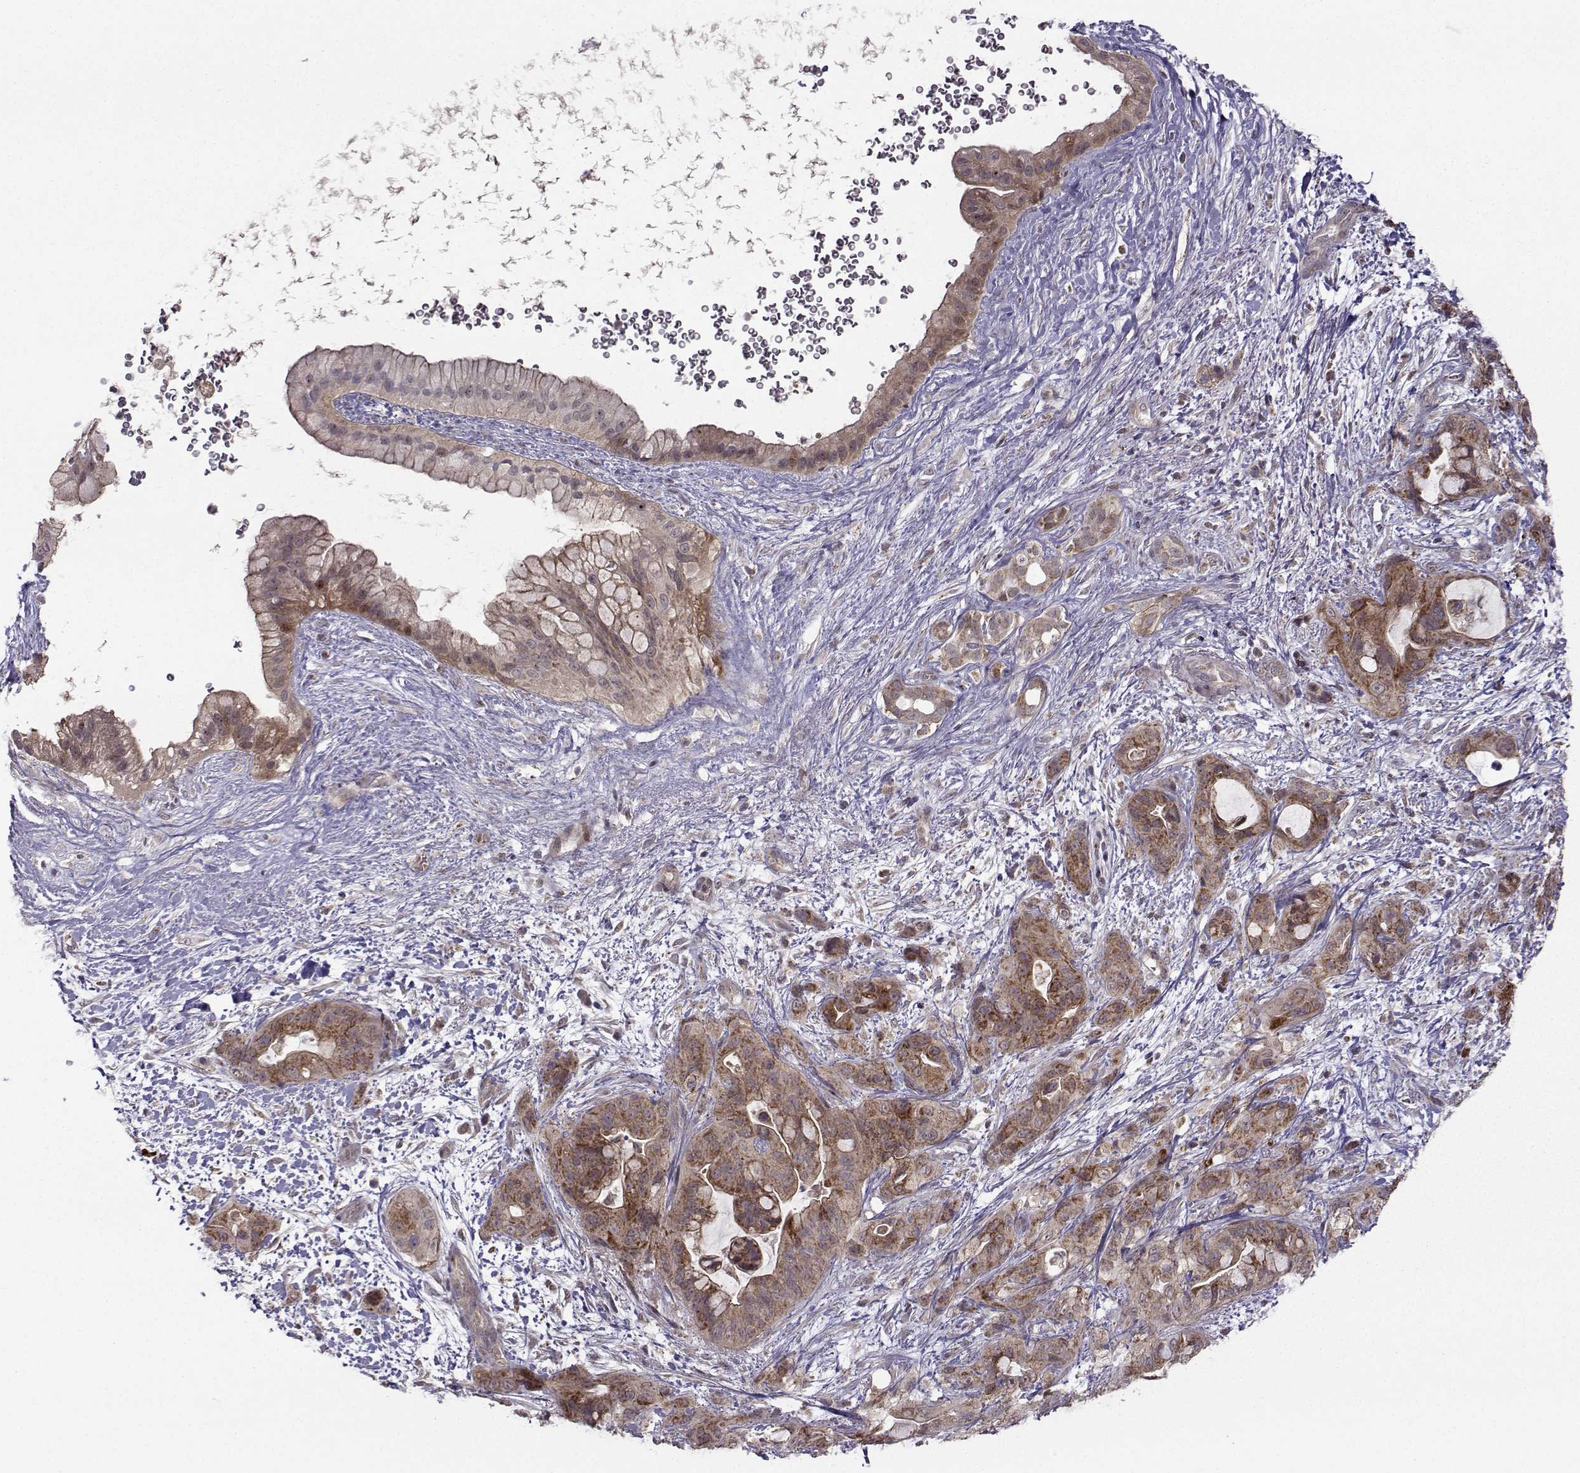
{"staining": {"intensity": "moderate", "quantity": ">75%", "location": "cytoplasmic/membranous"}, "tissue": "pancreatic cancer", "cell_type": "Tumor cells", "image_type": "cancer", "snomed": [{"axis": "morphology", "description": "Adenocarcinoma, NOS"}, {"axis": "topography", "description": "Pancreas"}], "caption": "Immunohistochemistry (IHC) of pancreatic adenocarcinoma shows medium levels of moderate cytoplasmic/membranous staining in about >75% of tumor cells.", "gene": "NECAB3", "patient": {"sex": "male", "age": 71}}